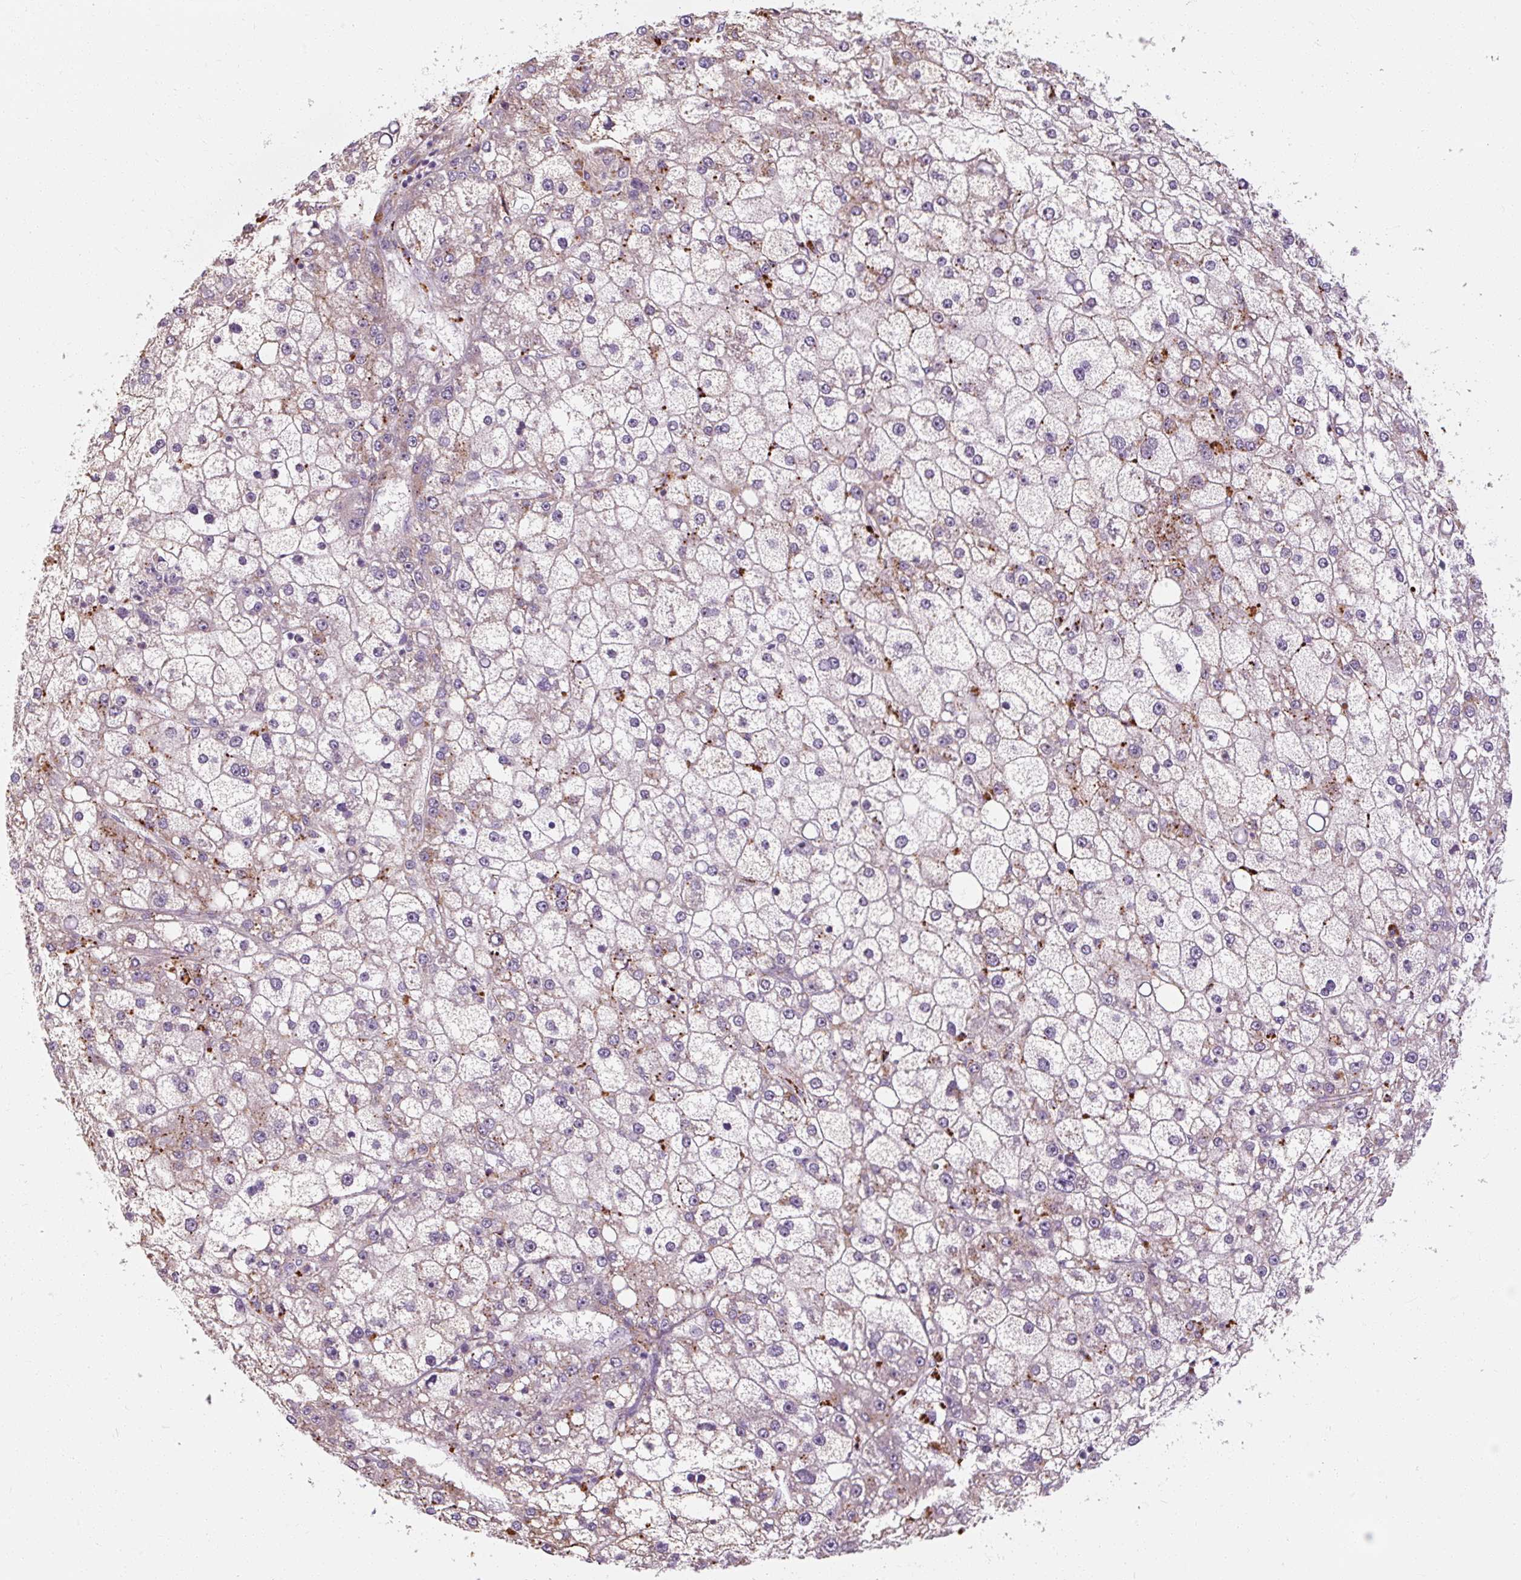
{"staining": {"intensity": "moderate", "quantity": "<25%", "location": "cytoplasmic/membranous"}, "tissue": "liver cancer", "cell_type": "Tumor cells", "image_type": "cancer", "snomed": [{"axis": "morphology", "description": "Carcinoma, Hepatocellular, NOS"}, {"axis": "topography", "description": "Liver"}], "caption": "Immunohistochemical staining of liver cancer demonstrates low levels of moderate cytoplasmic/membranous protein expression in approximately <25% of tumor cells. The staining was performed using DAB to visualize the protein expression in brown, while the nuclei were stained in blue with hematoxylin (Magnification: 20x).", "gene": "TBC1D4", "patient": {"sex": "male", "age": 67}}